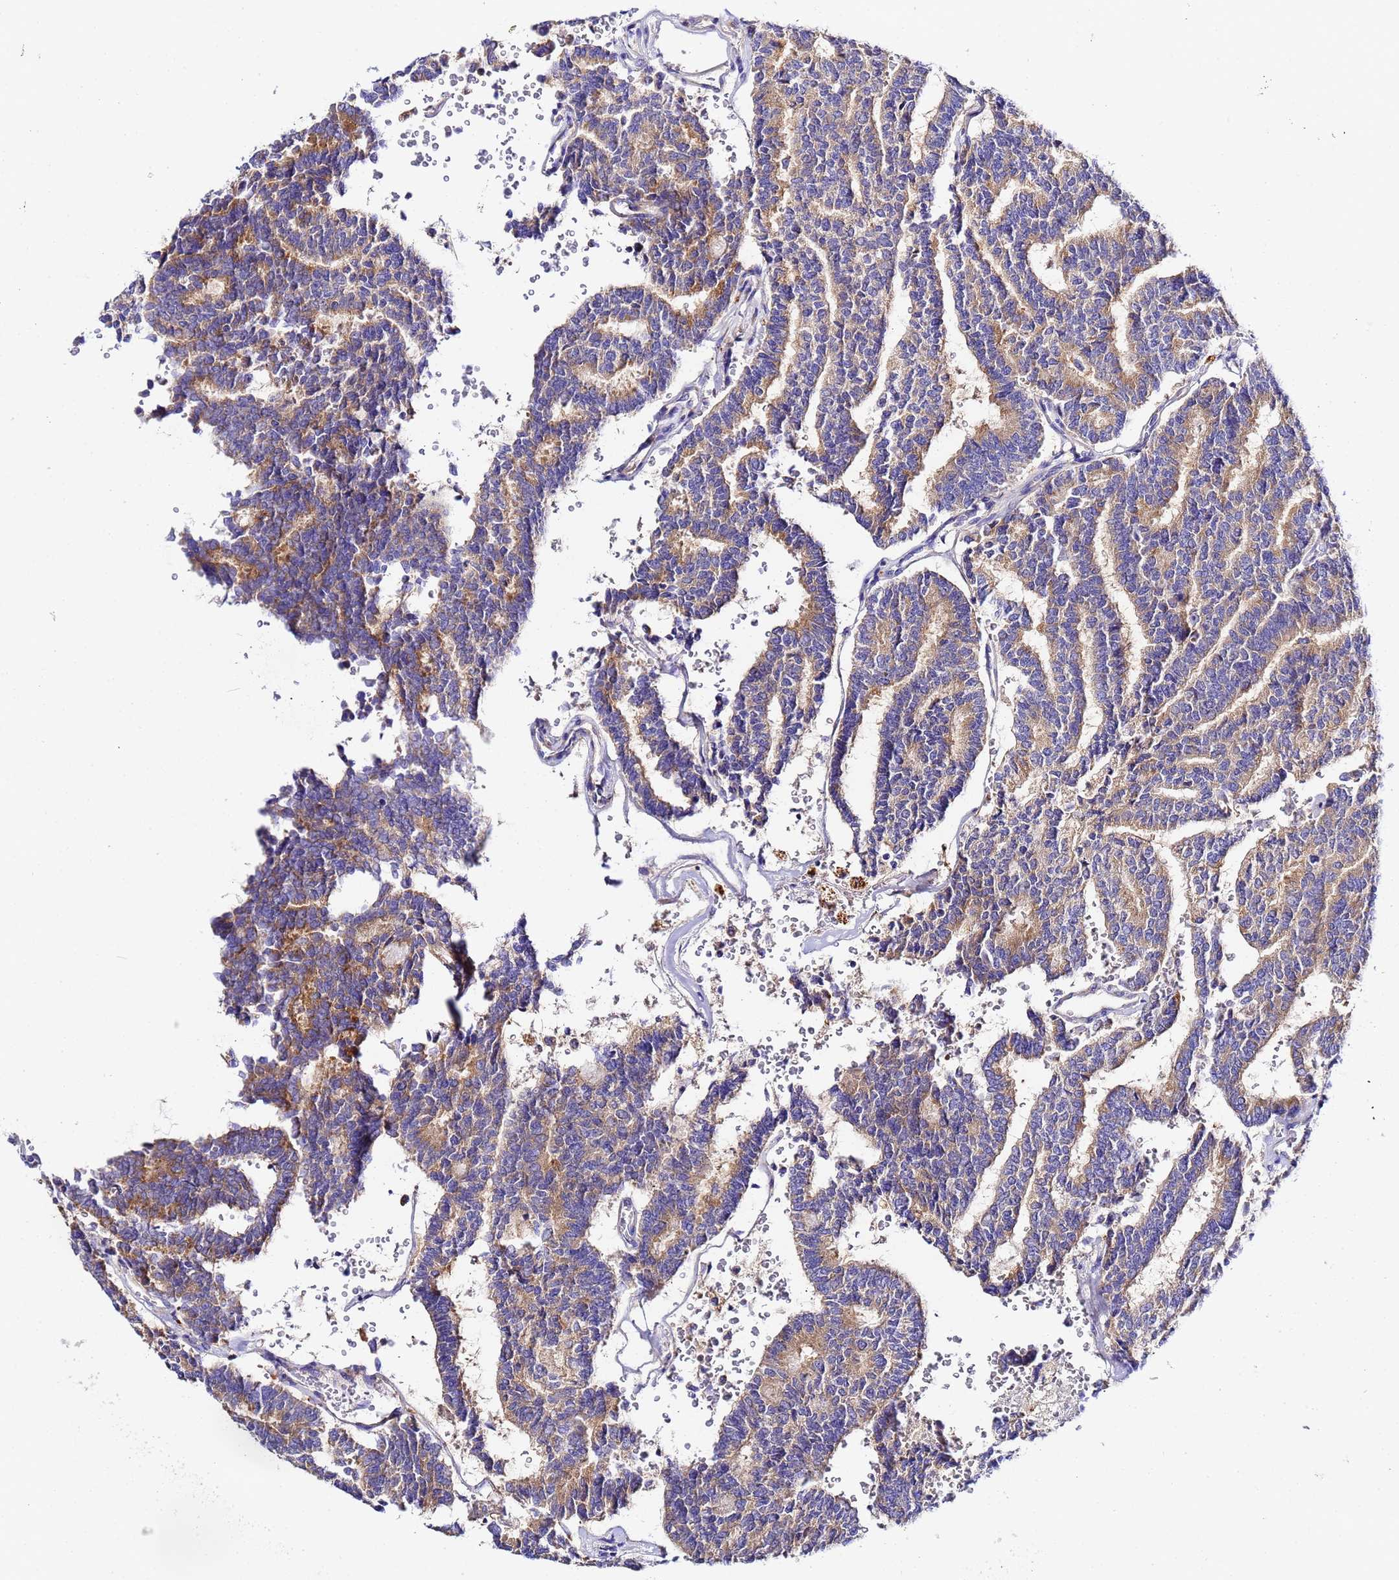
{"staining": {"intensity": "moderate", "quantity": ">75%", "location": "cytoplasmic/membranous"}, "tissue": "thyroid cancer", "cell_type": "Tumor cells", "image_type": "cancer", "snomed": [{"axis": "morphology", "description": "Papillary adenocarcinoma, NOS"}, {"axis": "topography", "description": "Thyroid gland"}], "caption": "Papillary adenocarcinoma (thyroid) stained with a brown dye reveals moderate cytoplasmic/membranous positive expression in about >75% of tumor cells.", "gene": "VTI1B", "patient": {"sex": "female", "age": 35}}